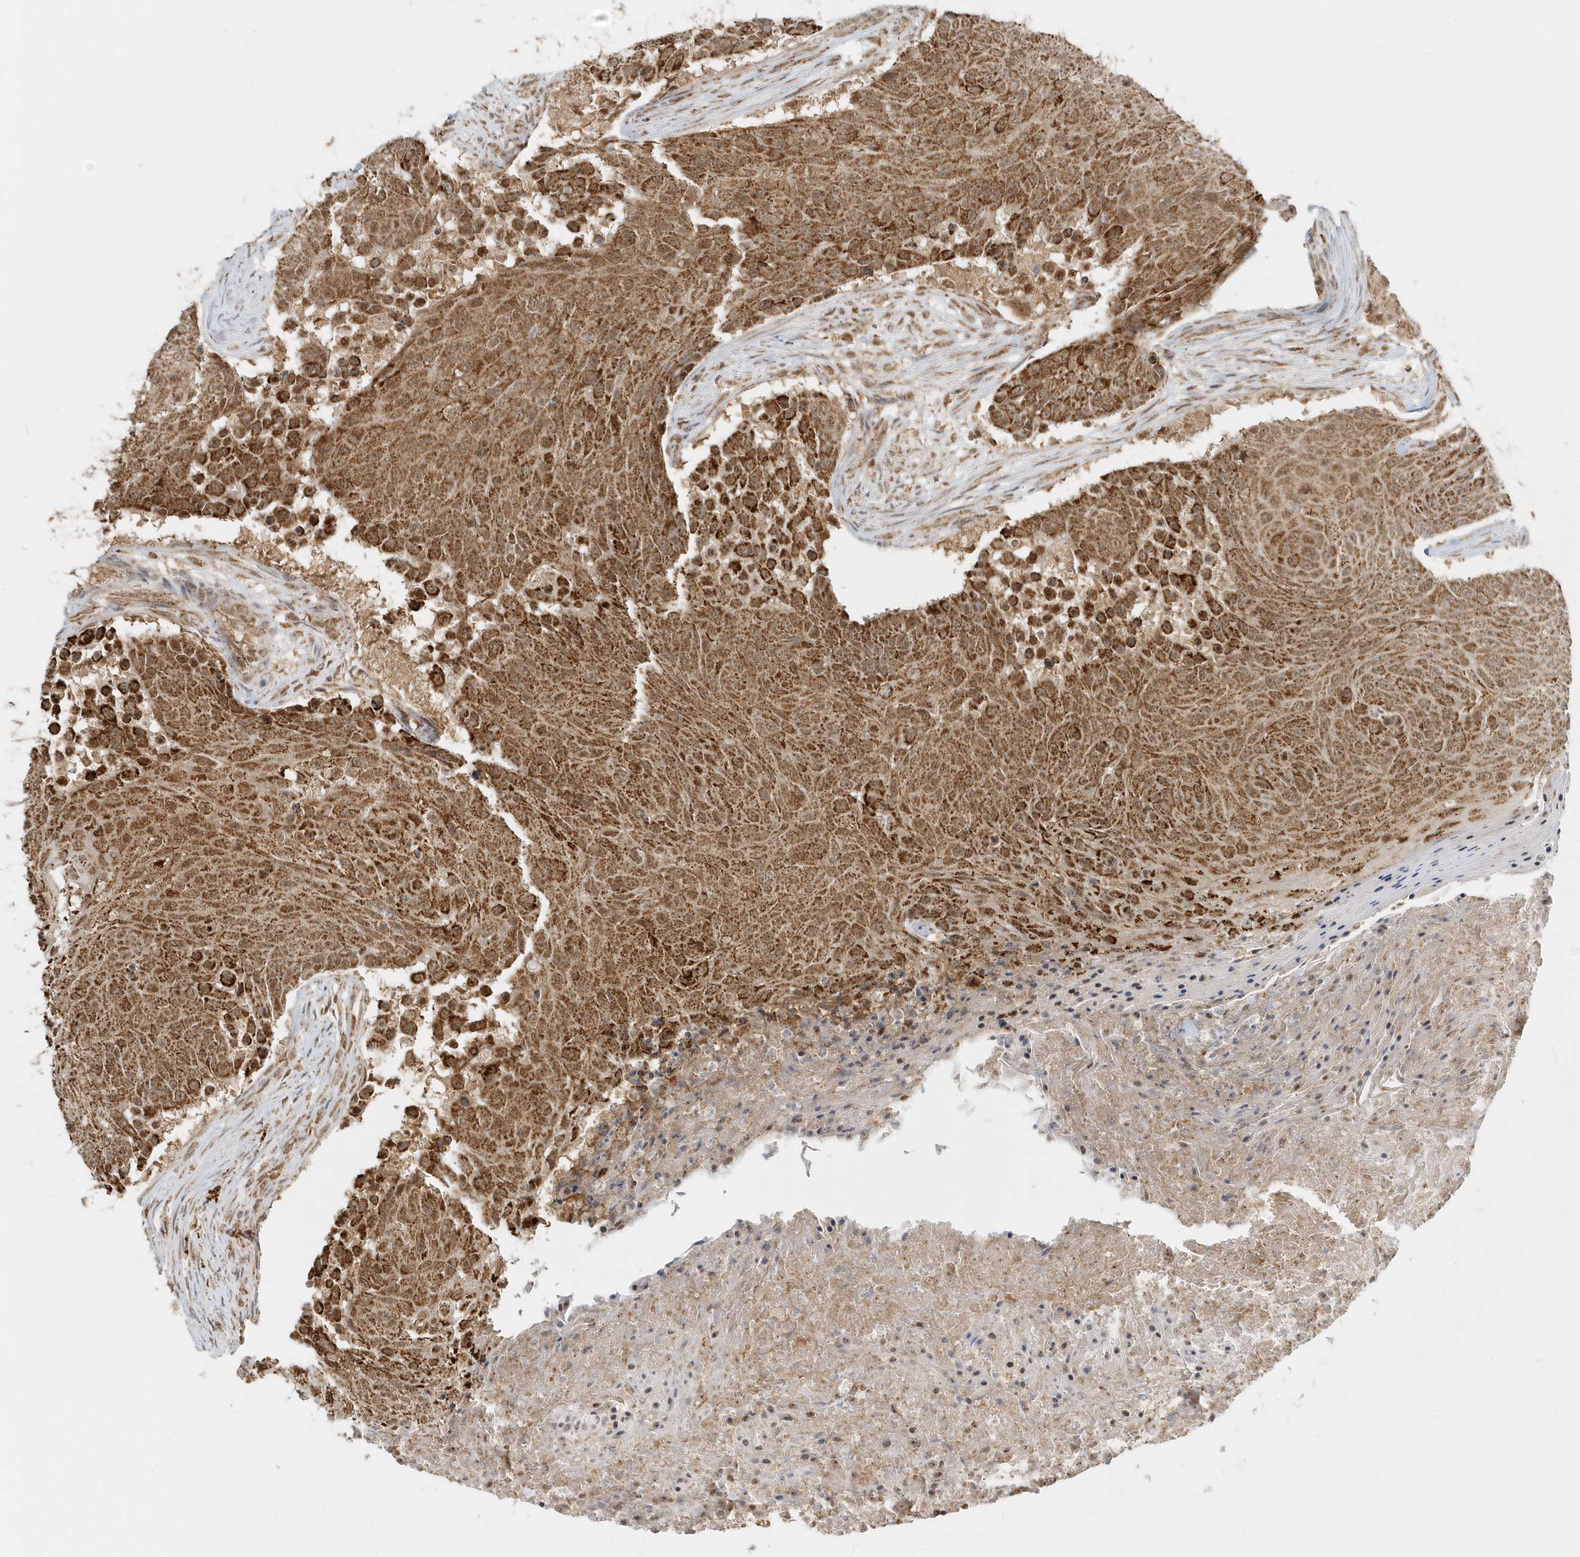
{"staining": {"intensity": "strong", "quantity": ">75%", "location": "cytoplasmic/membranous,nuclear"}, "tissue": "urothelial cancer", "cell_type": "Tumor cells", "image_type": "cancer", "snomed": [{"axis": "morphology", "description": "Urothelial carcinoma, High grade"}, {"axis": "topography", "description": "Urinary bladder"}], "caption": "IHC image of human urothelial carcinoma (high-grade) stained for a protein (brown), which shows high levels of strong cytoplasmic/membranous and nuclear positivity in approximately >75% of tumor cells.", "gene": "PSMD6", "patient": {"sex": "female", "age": 63}}